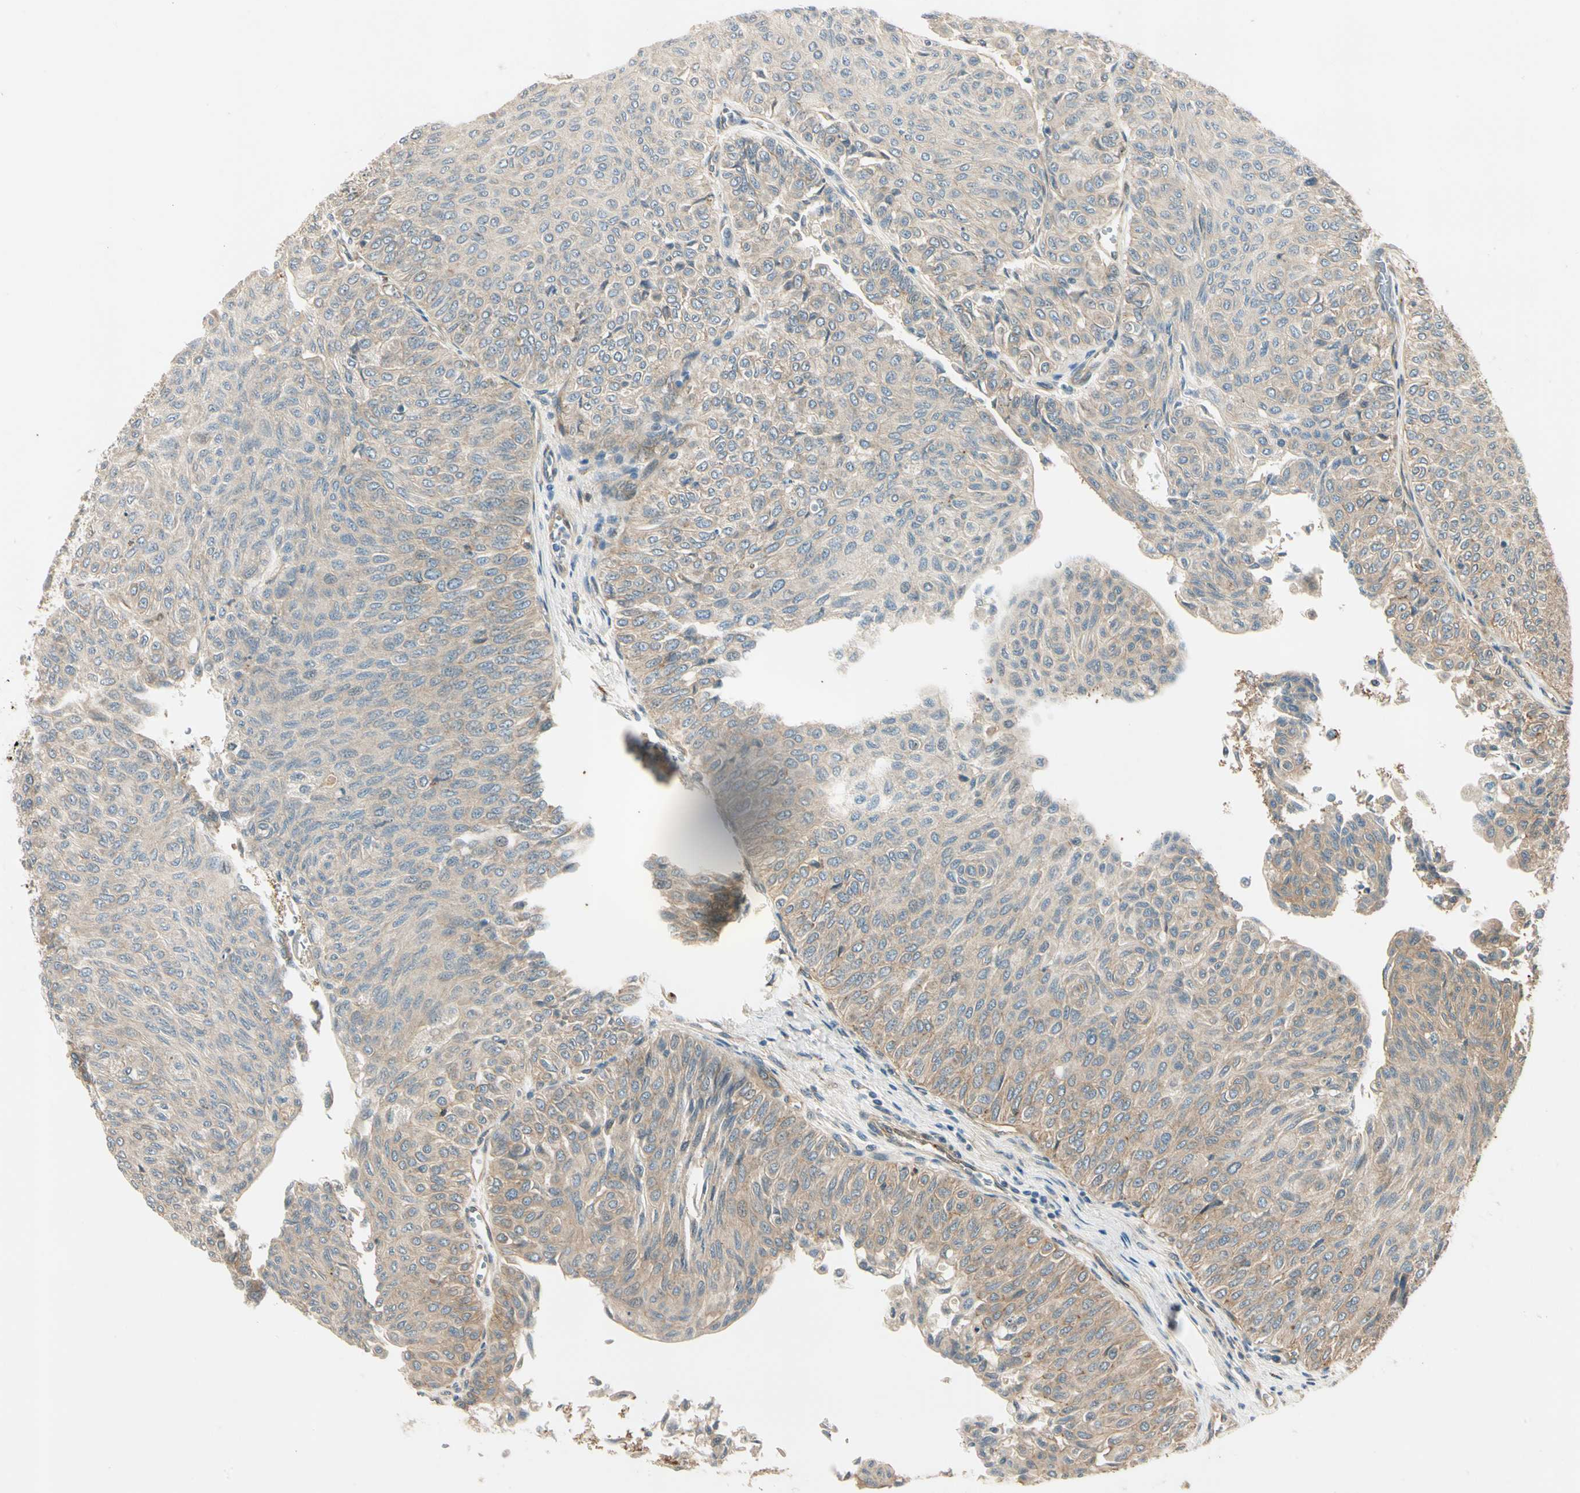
{"staining": {"intensity": "weak", "quantity": ">75%", "location": "cytoplasmic/membranous"}, "tissue": "urothelial cancer", "cell_type": "Tumor cells", "image_type": "cancer", "snomed": [{"axis": "morphology", "description": "Urothelial carcinoma, Low grade"}, {"axis": "topography", "description": "Urinary bladder"}], "caption": "Immunohistochemical staining of low-grade urothelial carcinoma shows weak cytoplasmic/membranous protein expression in about >75% of tumor cells. The staining is performed using DAB brown chromogen to label protein expression. The nuclei are counter-stained blue using hematoxylin.", "gene": "ROCK2", "patient": {"sex": "male", "age": 78}}